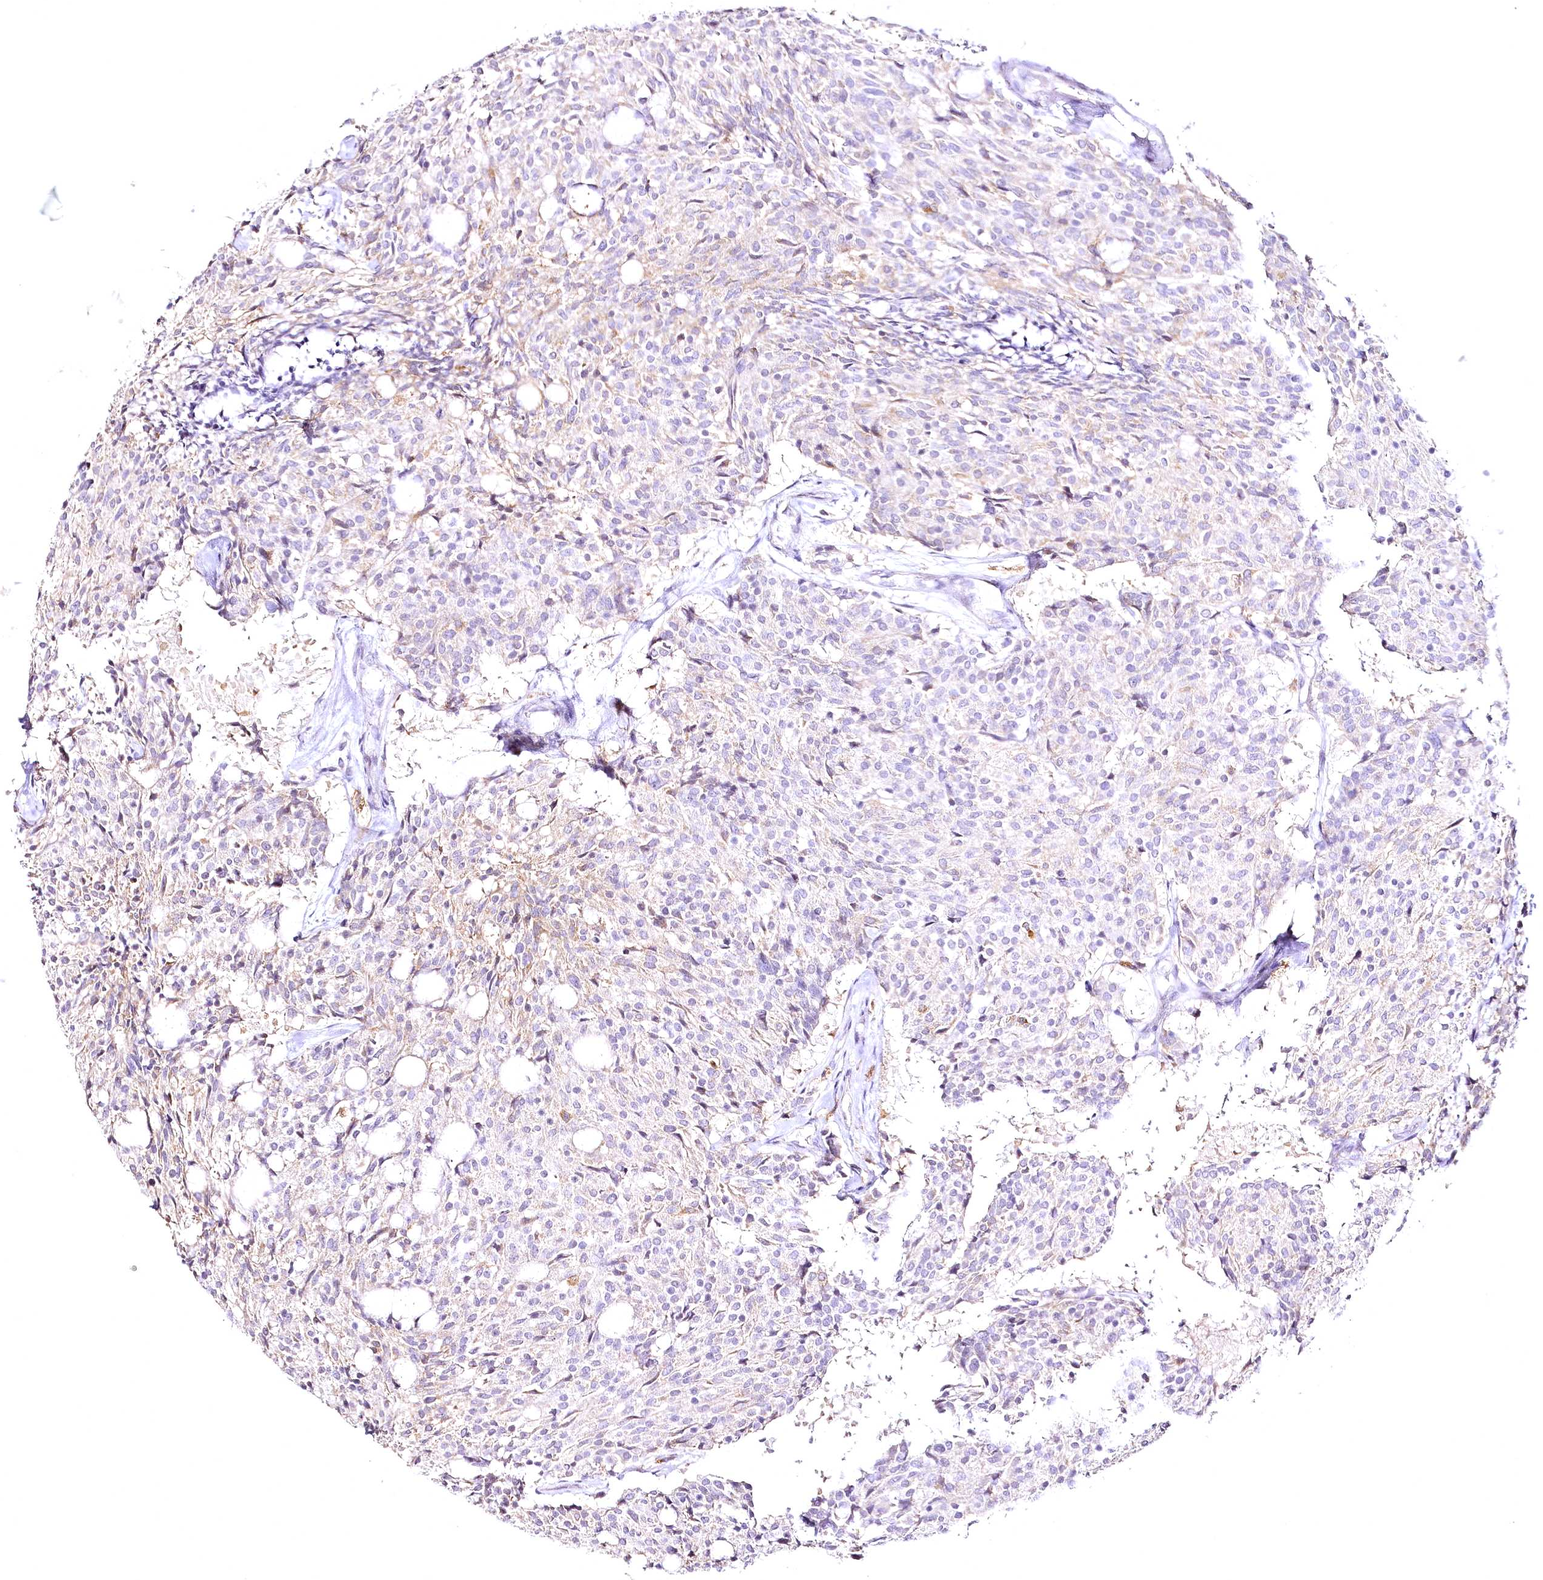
{"staining": {"intensity": "negative", "quantity": "none", "location": "none"}, "tissue": "carcinoid", "cell_type": "Tumor cells", "image_type": "cancer", "snomed": [{"axis": "morphology", "description": "Carcinoid, malignant, NOS"}, {"axis": "topography", "description": "Pancreas"}], "caption": "Immunohistochemistry image of human carcinoid (malignant) stained for a protein (brown), which exhibits no expression in tumor cells.", "gene": "DOCK2", "patient": {"sex": "female", "age": 54}}